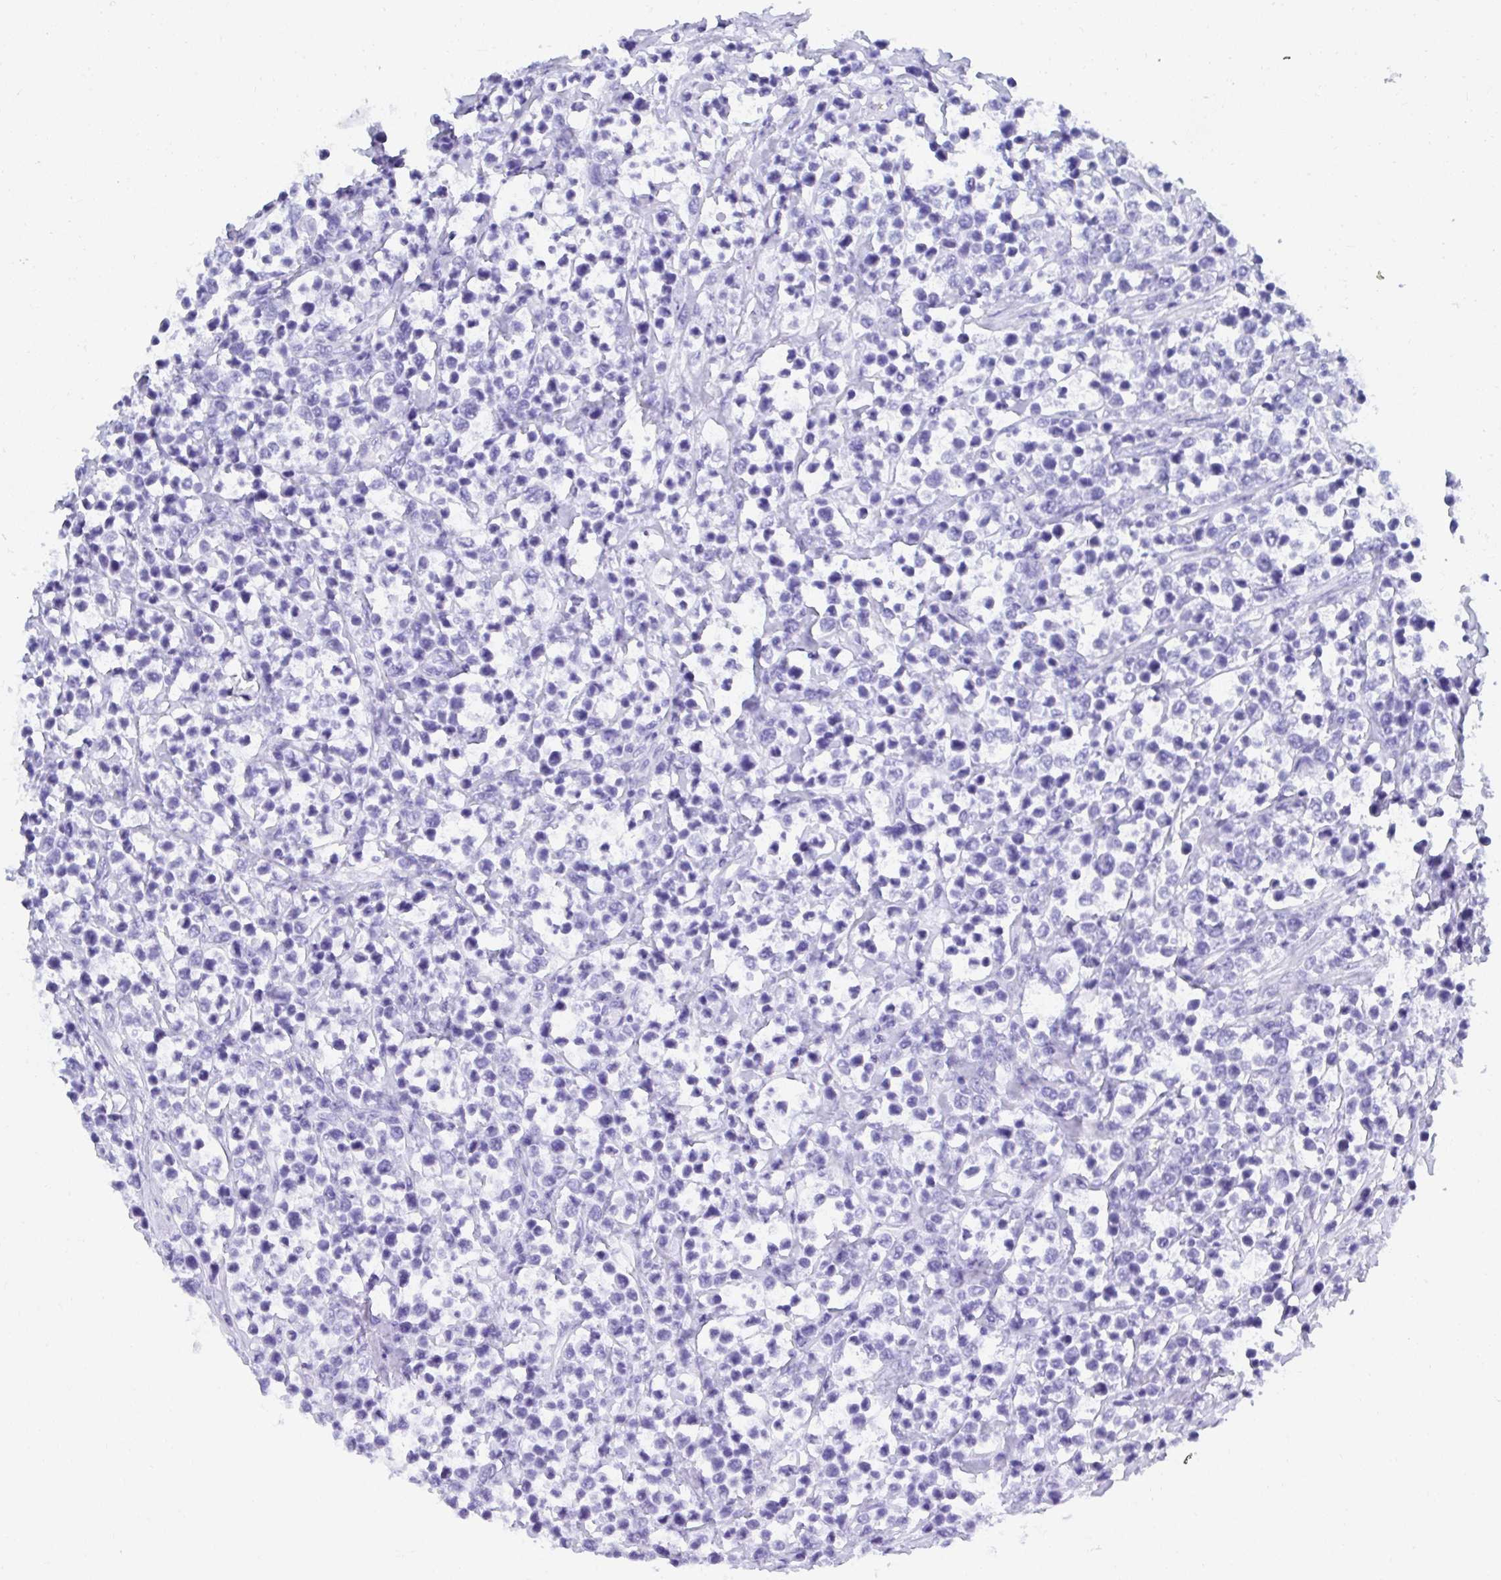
{"staining": {"intensity": "negative", "quantity": "none", "location": "none"}, "tissue": "lymphoma", "cell_type": "Tumor cells", "image_type": "cancer", "snomed": [{"axis": "morphology", "description": "Malignant lymphoma, non-Hodgkin's type, High grade"}, {"axis": "topography", "description": "Soft tissue"}], "caption": "An IHC micrograph of malignant lymphoma, non-Hodgkin's type (high-grade) is shown. There is no staining in tumor cells of malignant lymphoma, non-Hodgkin's type (high-grade).", "gene": "MROH2B", "patient": {"sex": "female", "age": 56}}